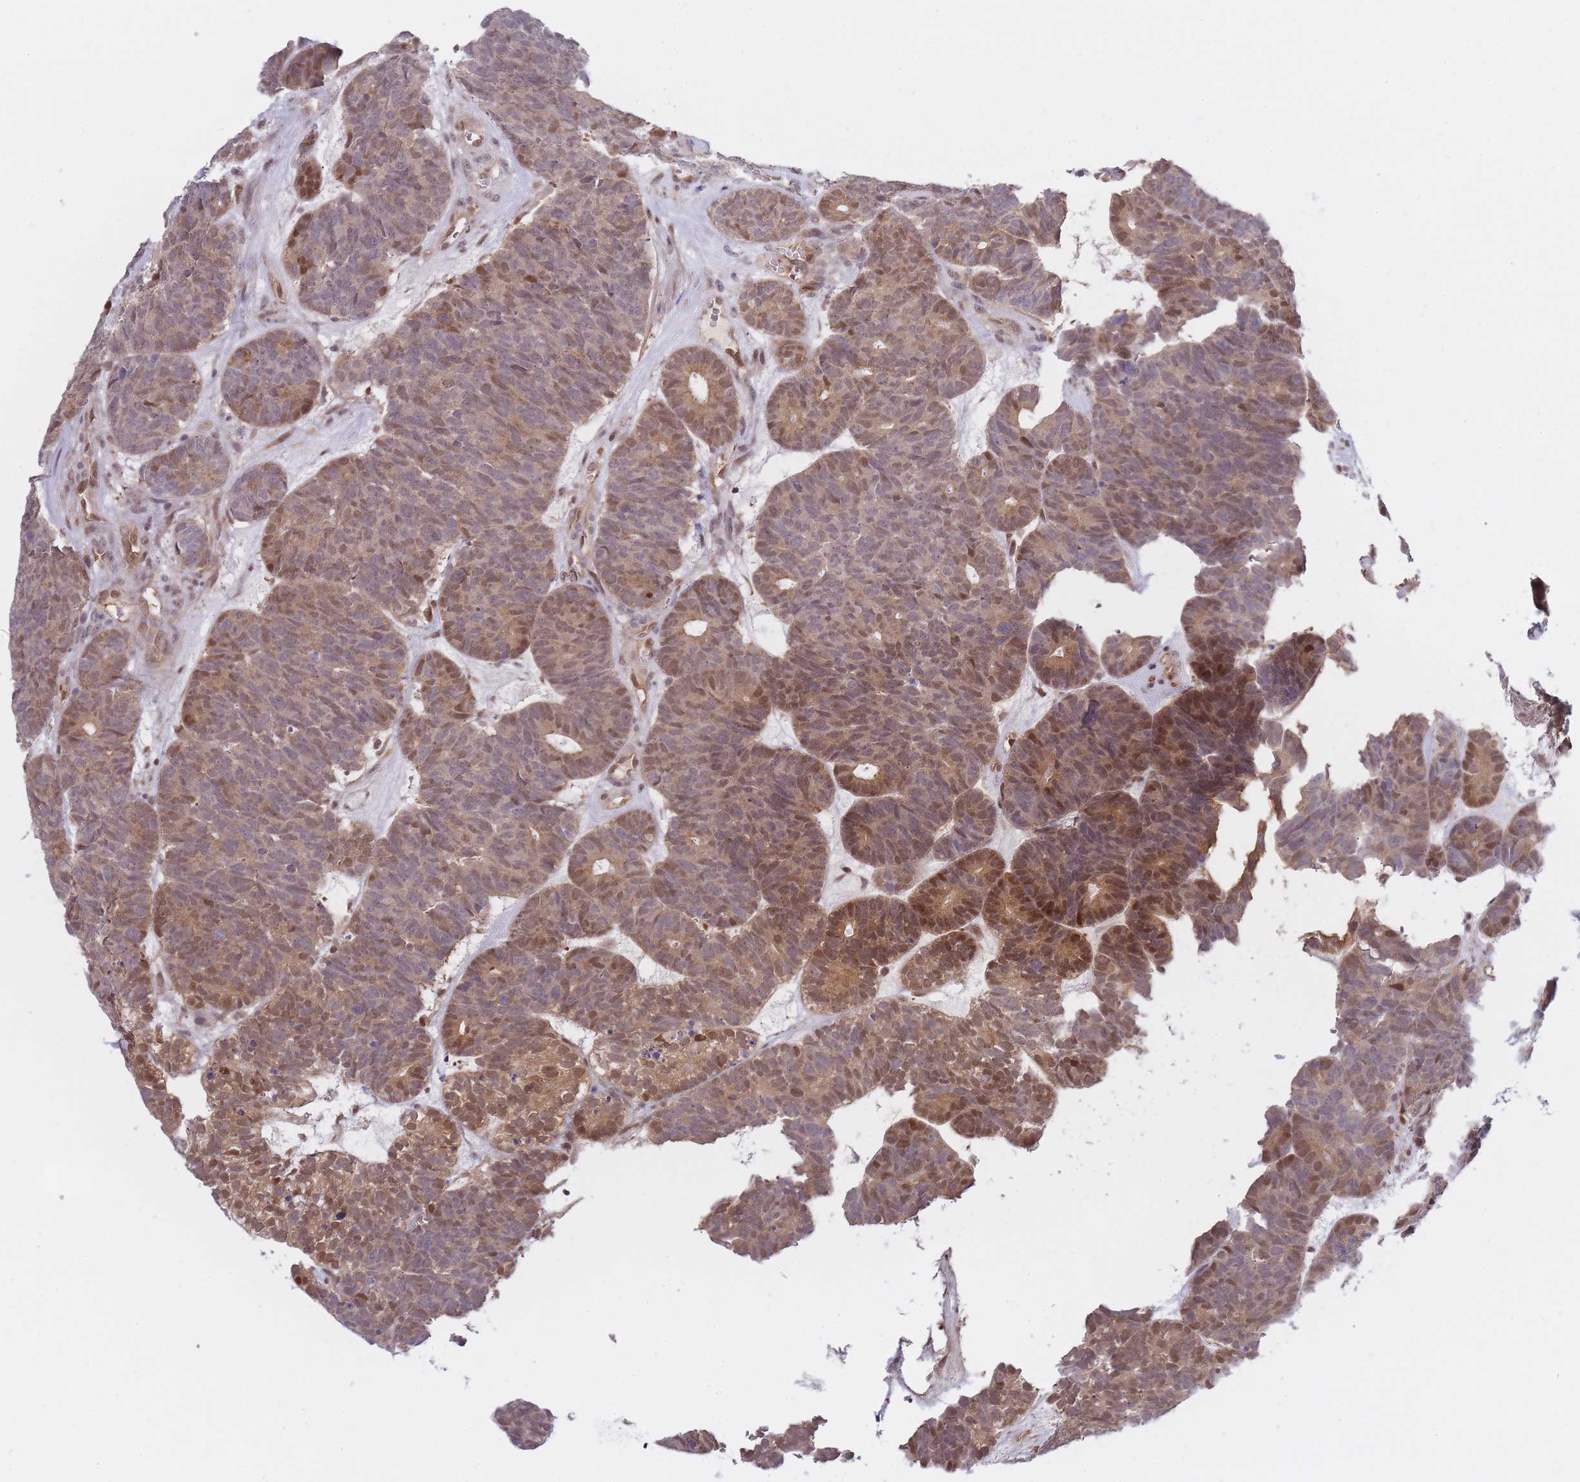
{"staining": {"intensity": "moderate", "quantity": "25%-75%", "location": "cytoplasmic/membranous,nuclear"}, "tissue": "head and neck cancer", "cell_type": "Tumor cells", "image_type": "cancer", "snomed": [{"axis": "morphology", "description": "Adenocarcinoma, NOS"}, {"axis": "topography", "description": "Head-Neck"}], "caption": "Tumor cells reveal medium levels of moderate cytoplasmic/membranous and nuclear positivity in approximately 25%-75% of cells in human head and neck adenocarcinoma.", "gene": "NSFL1C", "patient": {"sex": "female", "age": 81}}